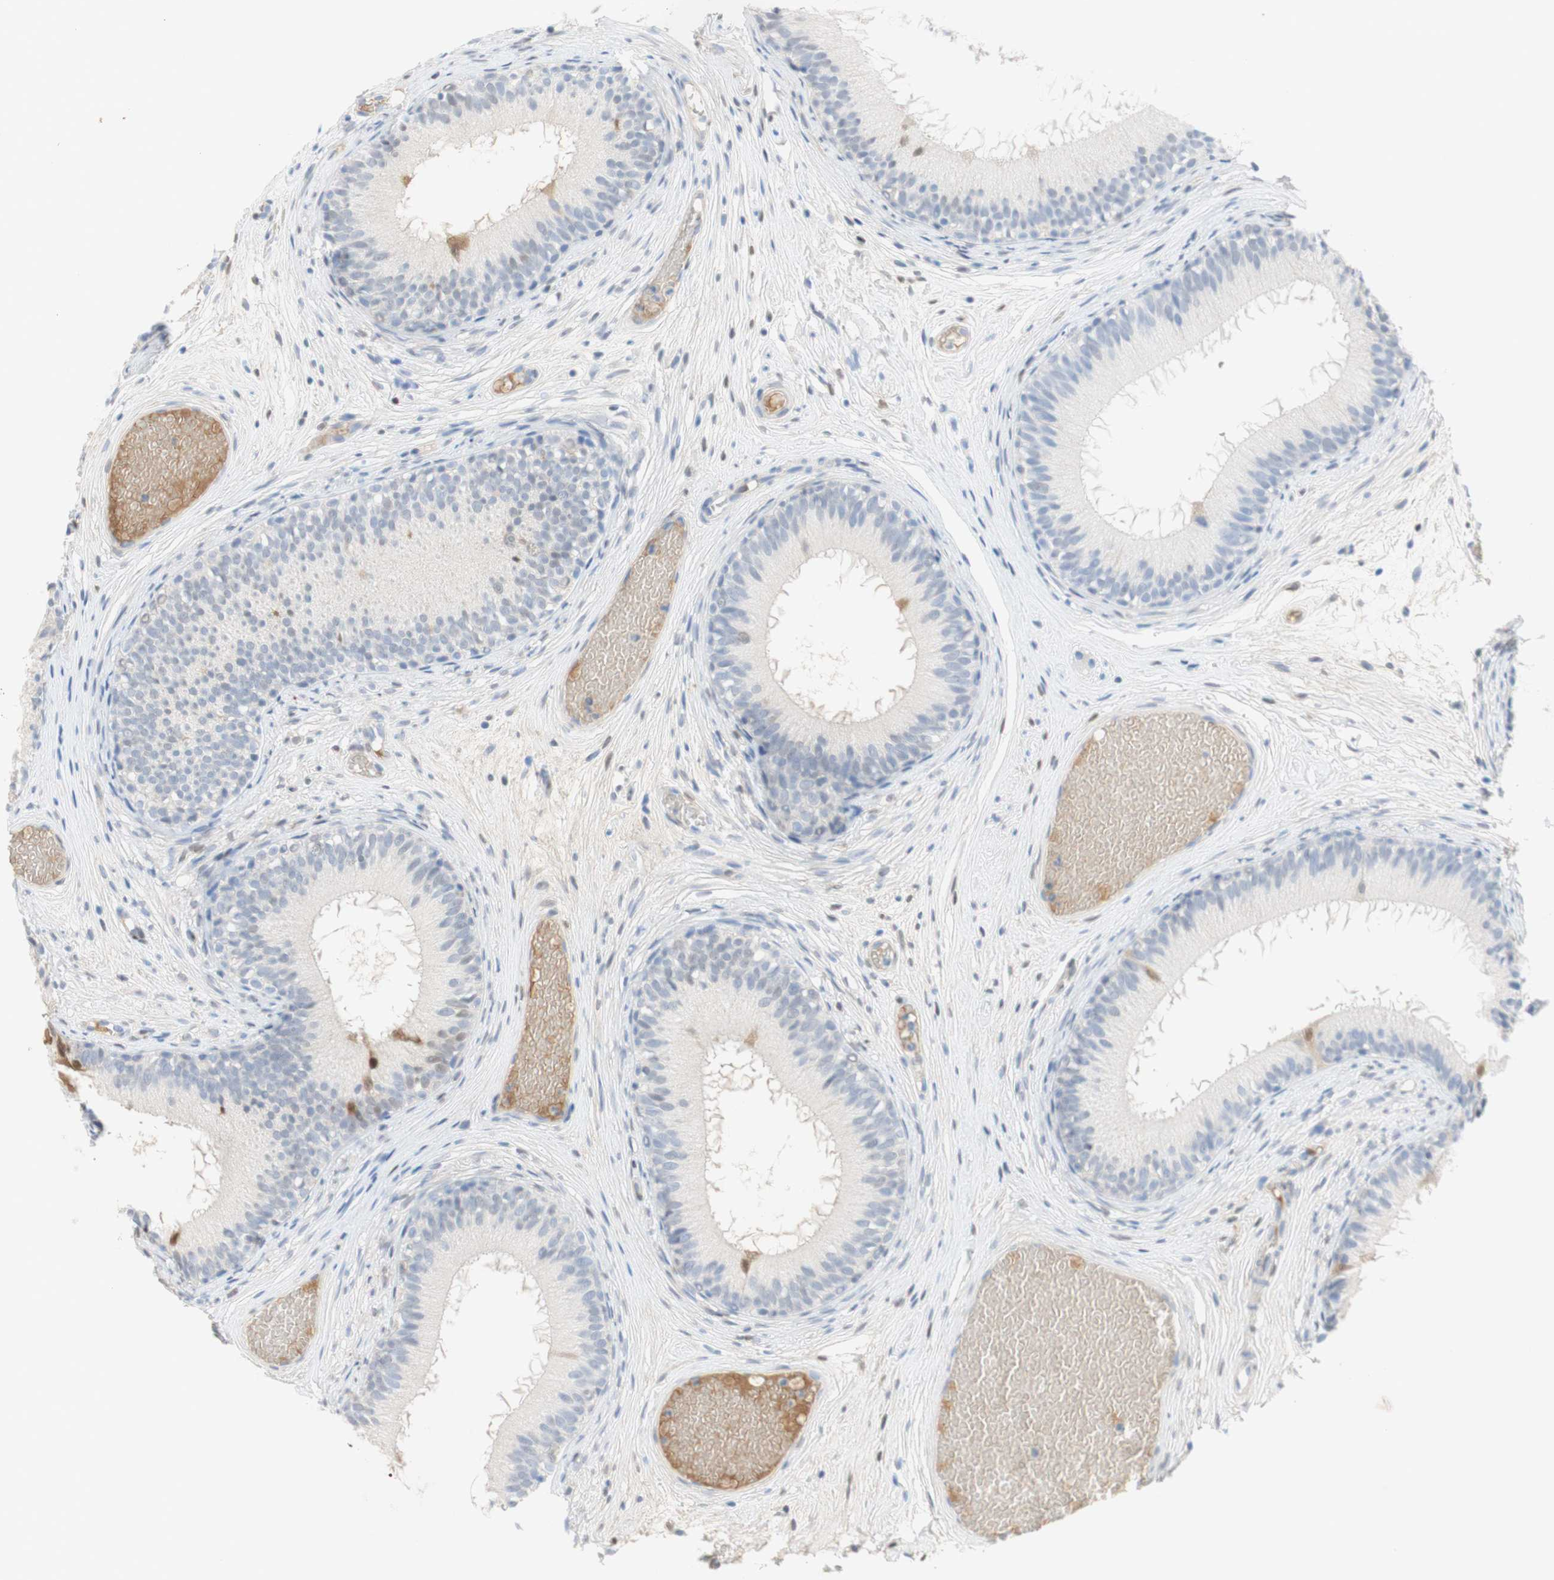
{"staining": {"intensity": "moderate", "quantity": "25%-75%", "location": "cytoplasmic/membranous,nuclear"}, "tissue": "epididymis", "cell_type": "Glandular cells", "image_type": "normal", "snomed": [{"axis": "morphology", "description": "Normal tissue, NOS"}, {"axis": "morphology", "description": "Atrophy, NOS"}, {"axis": "topography", "description": "Testis"}, {"axis": "topography", "description": "Epididymis"}], "caption": "Immunohistochemical staining of normal epididymis exhibits moderate cytoplasmic/membranous,nuclear protein expression in approximately 25%-75% of glandular cells. The staining is performed using DAB brown chromogen to label protein expression. The nuclei are counter-stained blue using hematoxylin.", "gene": "SELENBP1", "patient": {"sex": "male", "age": 18}}